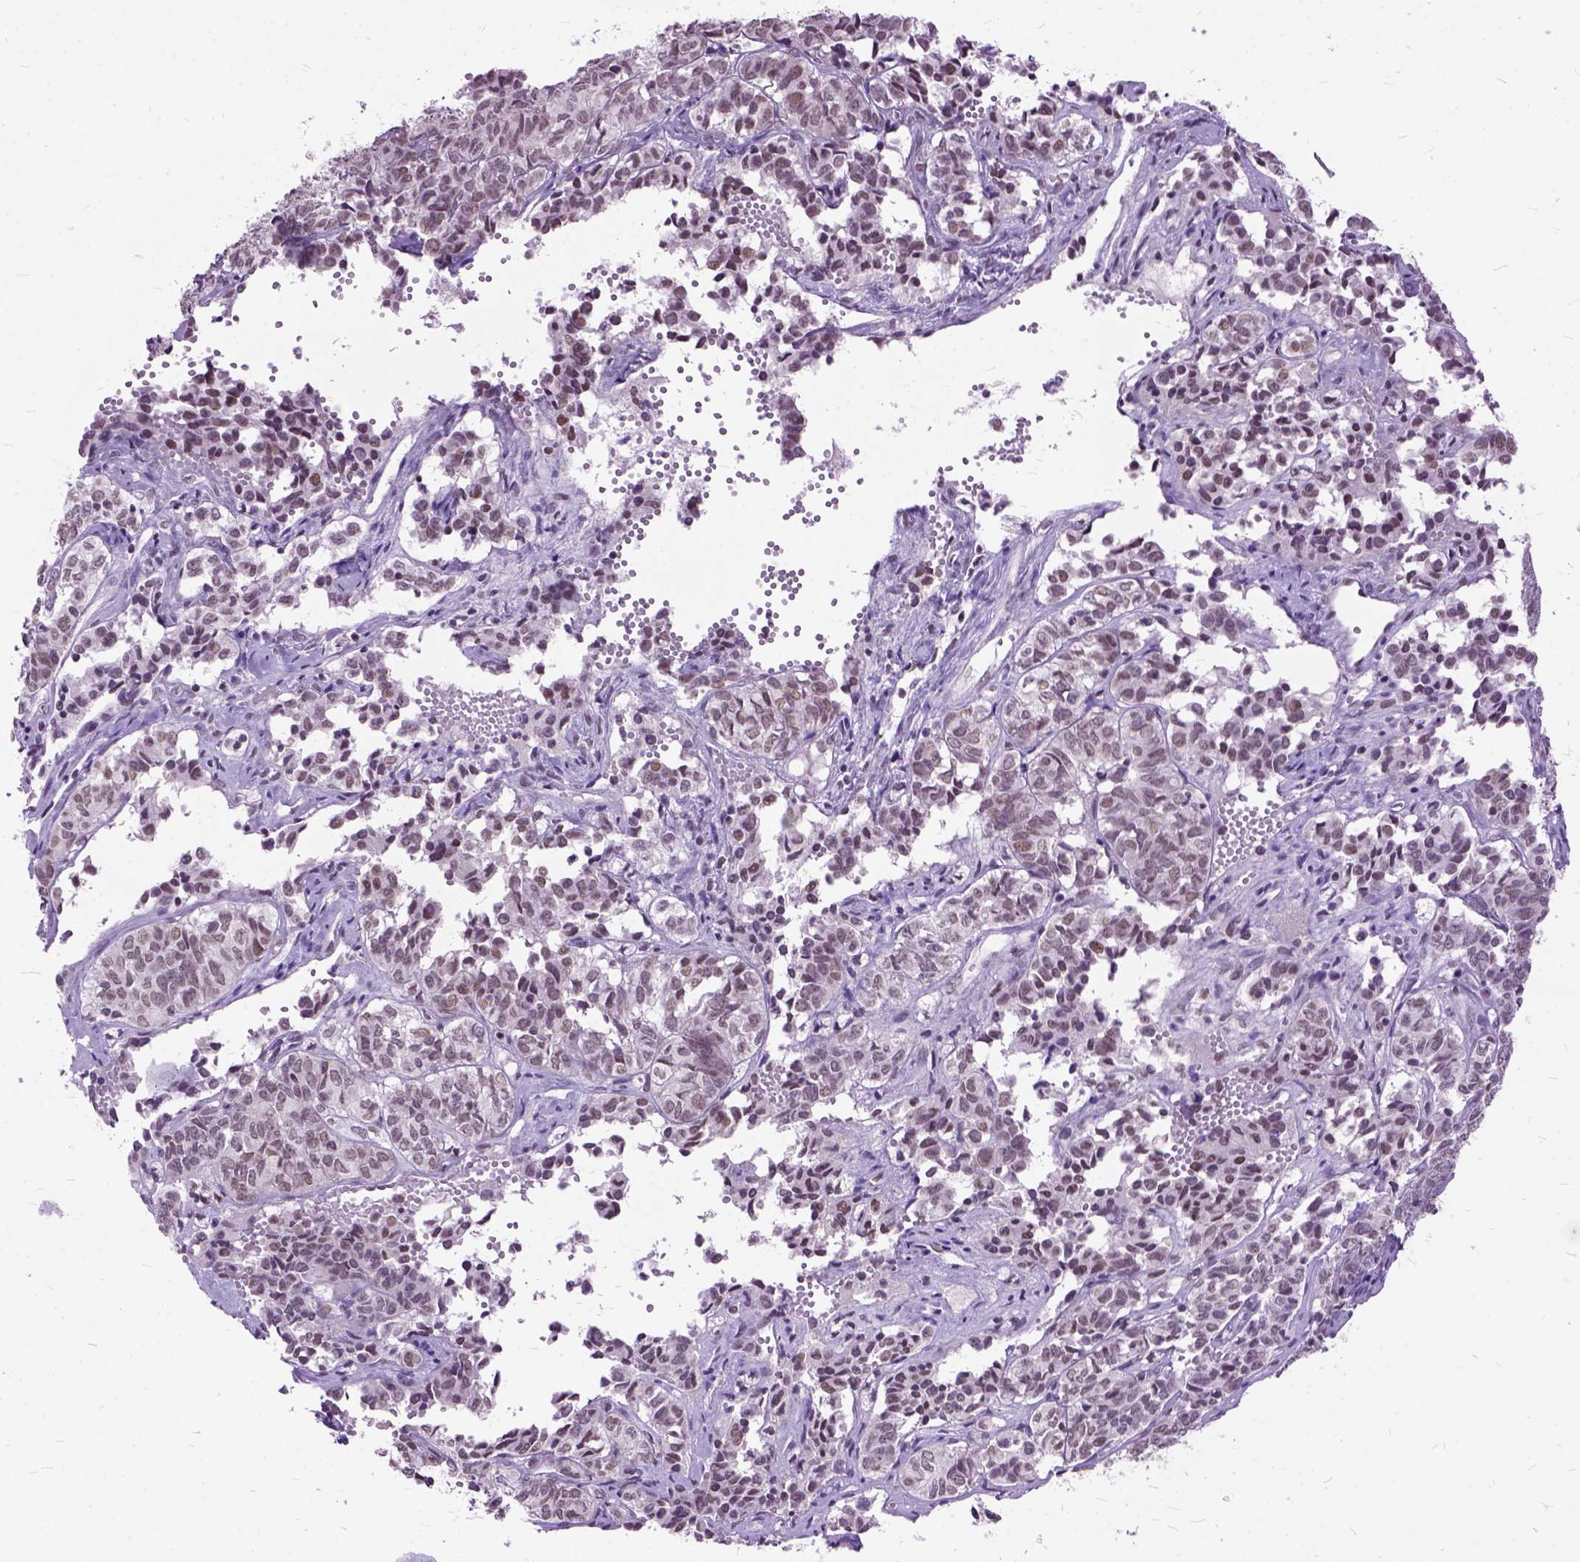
{"staining": {"intensity": "weak", "quantity": ">75%", "location": "nuclear"}, "tissue": "ovarian cancer", "cell_type": "Tumor cells", "image_type": "cancer", "snomed": [{"axis": "morphology", "description": "Carcinoma, endometroid"}, {"axis": "topography", "description": "Ovary"}], "caption": "DAB immunohistochemical staining of human endometroid carcinoma (ovarian) demonstrates weak nuclear protein positivity in about >75% of tumor cells.", "gene": "ORC5", "patient": {"sex": "female", "age": 80}}